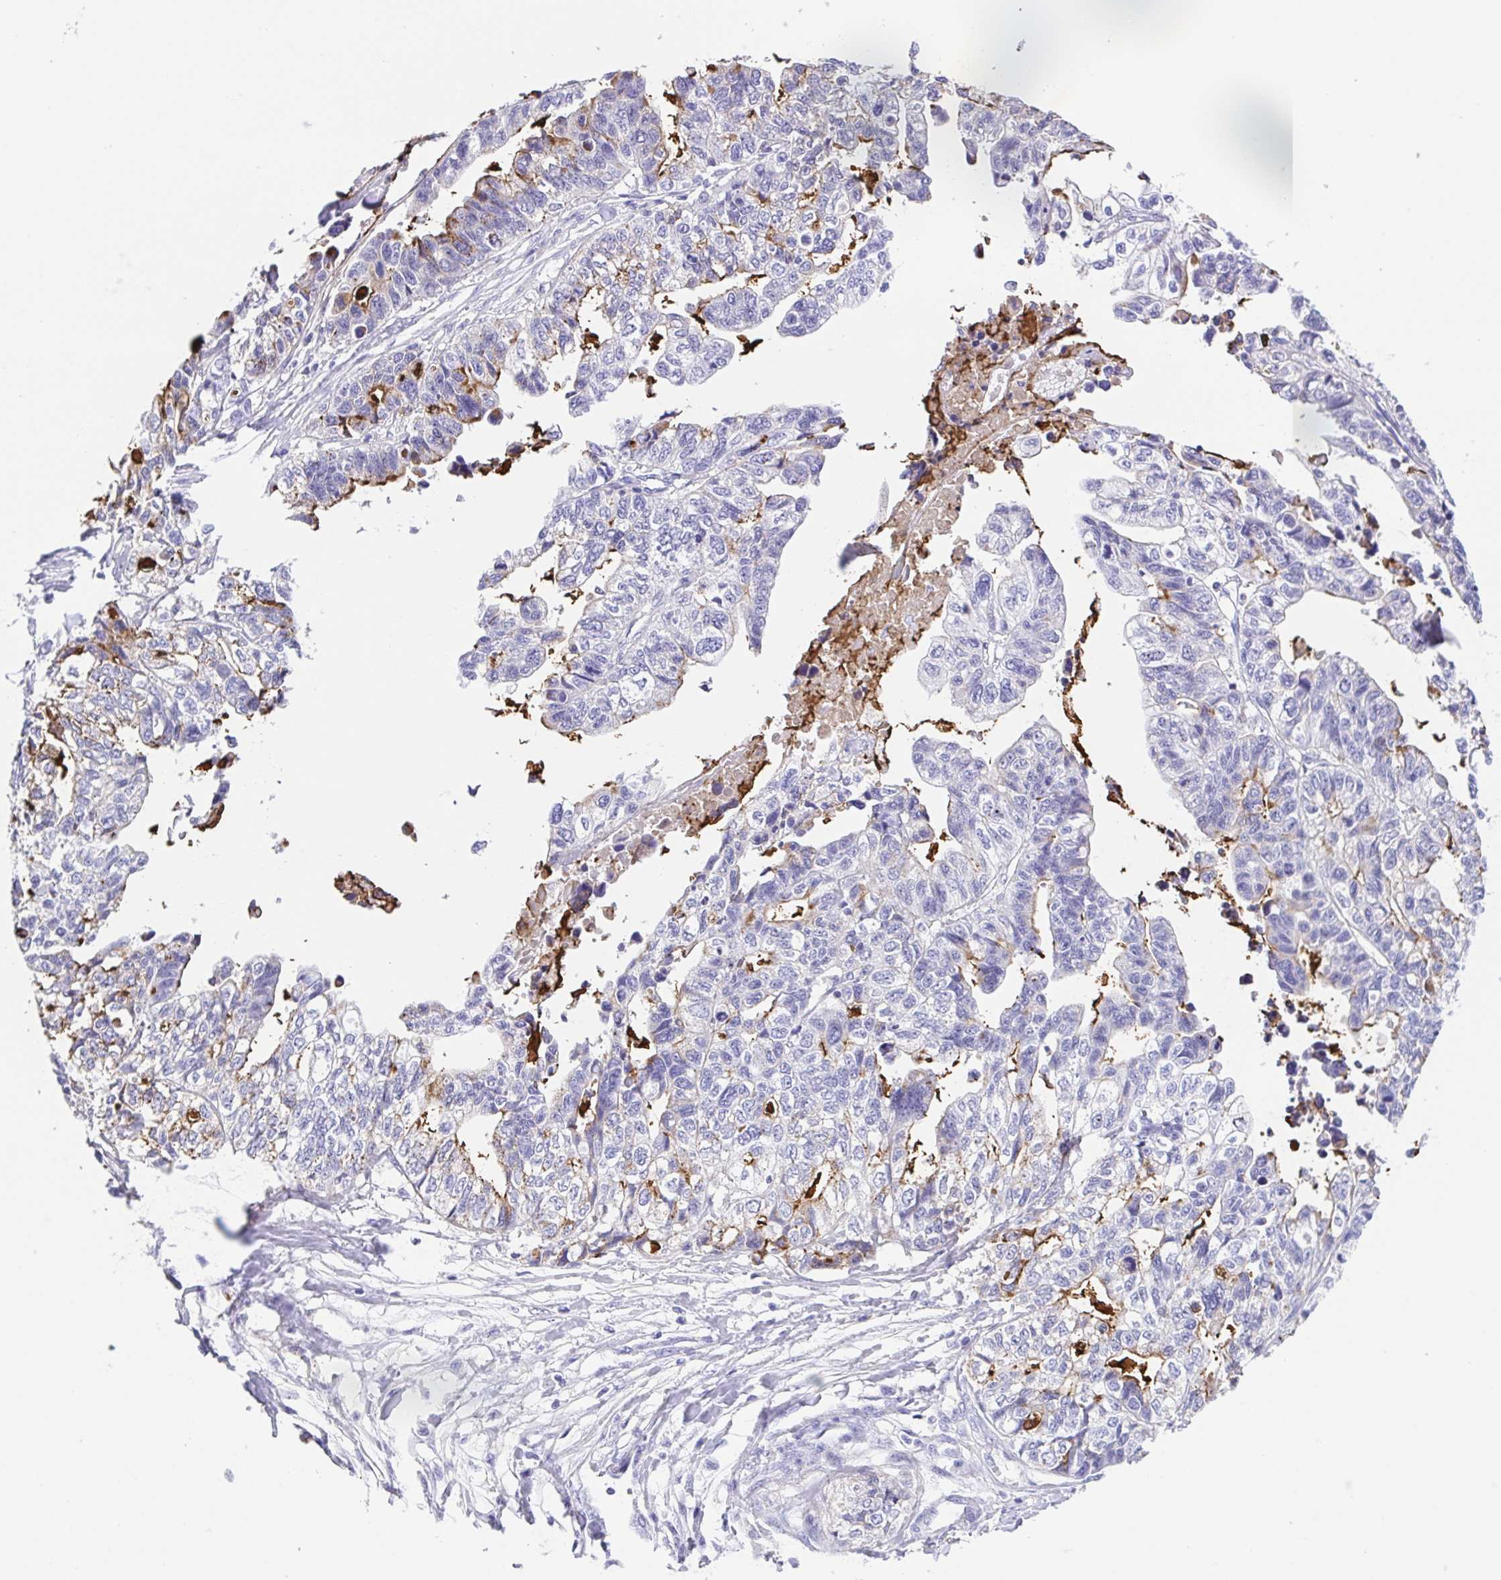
{"staining": {"intensity": "strong", "quantity": "<25%", "location": "cytoplasmic/membranous"}, "tissue": "stomach cancer", "cell_type": "Tumor cells", "image_type": "cancer", "snomed": [{"axis": "morphology", "description": "Adenocarcinoma, NOS"}, {"axis": "topography", "description": "Stomach, upper"}], "caption": "This micrograph reveals immunohistochemistry staining of stomach adenocarcinoma, with medium strong cytoplasmic/membranous positivity in approximately <25% of tumor cells.", "gene": "ARPP21", "patient": {"sex": "female", "age": 67}}